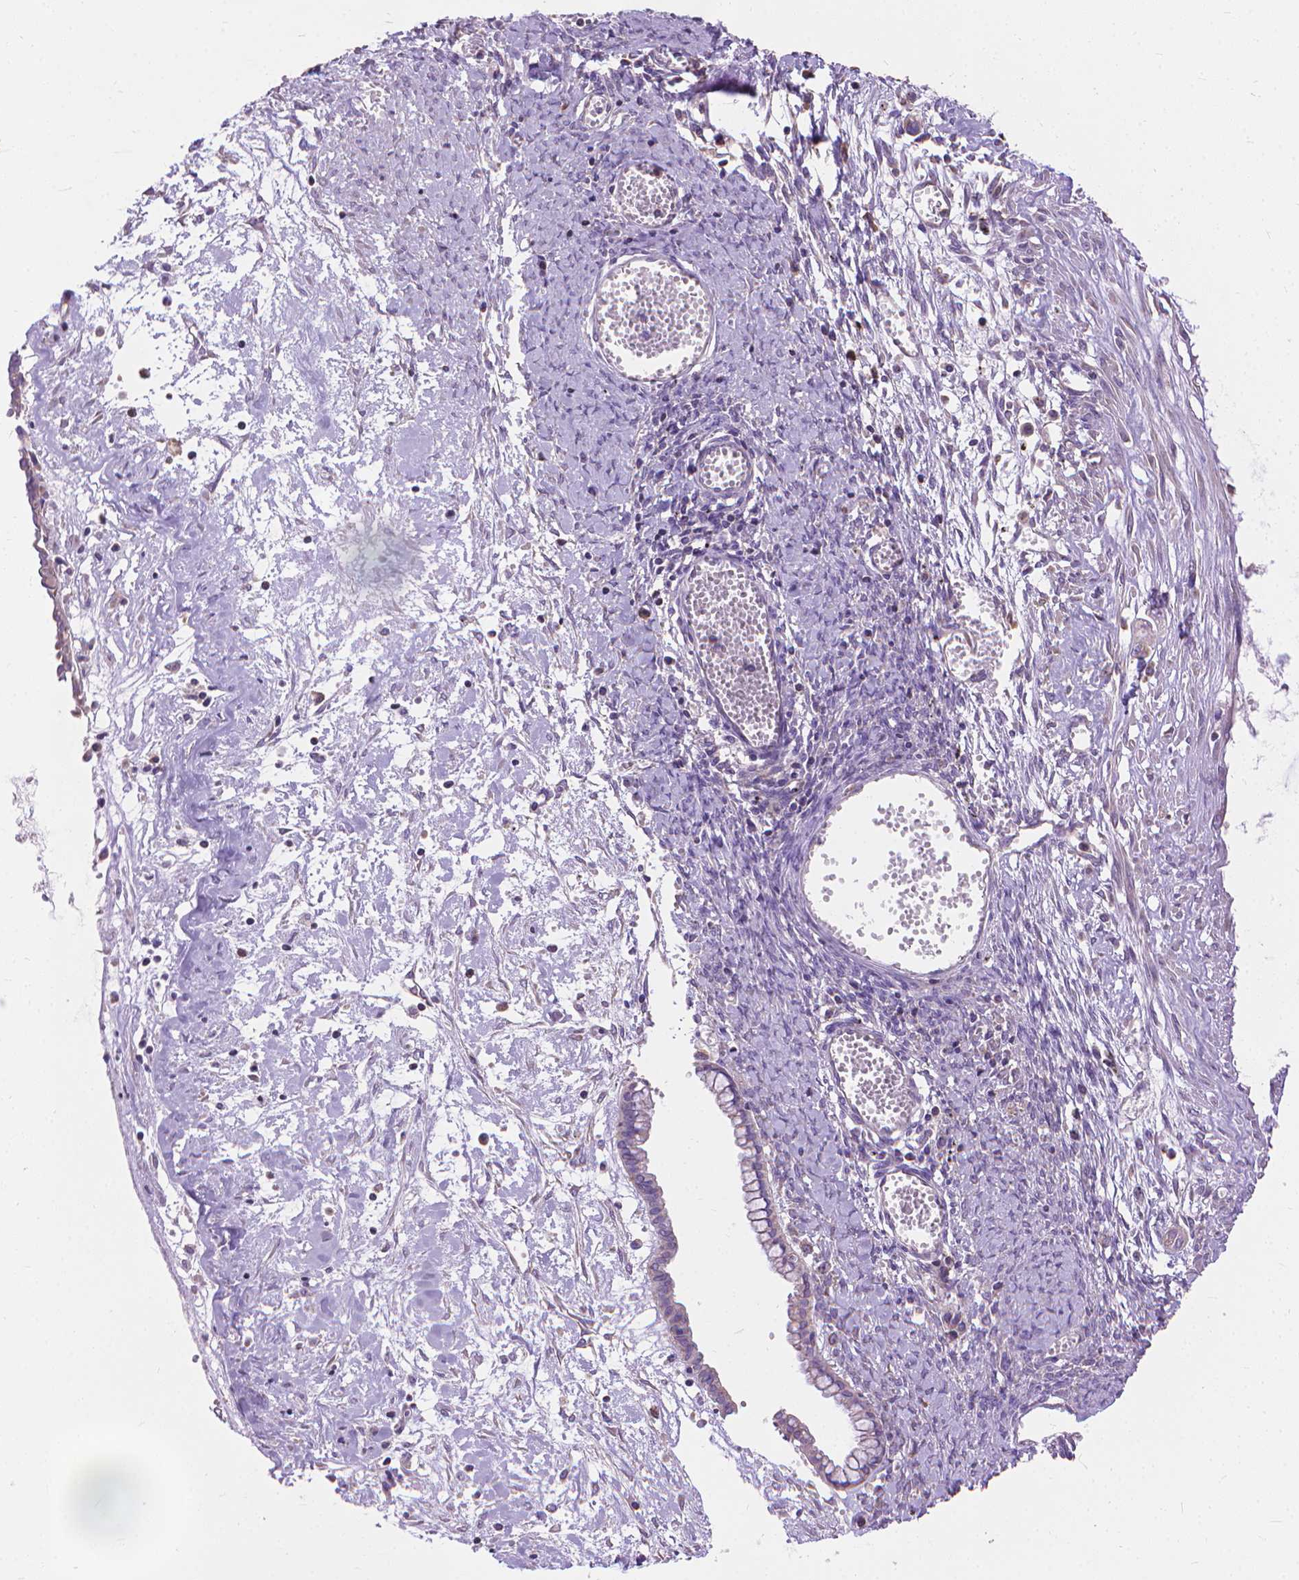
{"staining": {"intensity": "negative", "quantity": "none", "location": "none"}, "tissue": "ovarian cancer", "cell_type": "Tumor cells", "image_type": "cancer", "snomed": [{"axis": "morphology", "description": "Cystadenocarcinoma, mucinous, NOS"}, {"axis": "topography", "description": "Ovary"}], "caption": "Tumor cells are negative for brown protein staining in mucinous cystadenocarcinoma (ovarian).", "gene": "SYN1", "patient": {"sex": "female", "age": 67}}